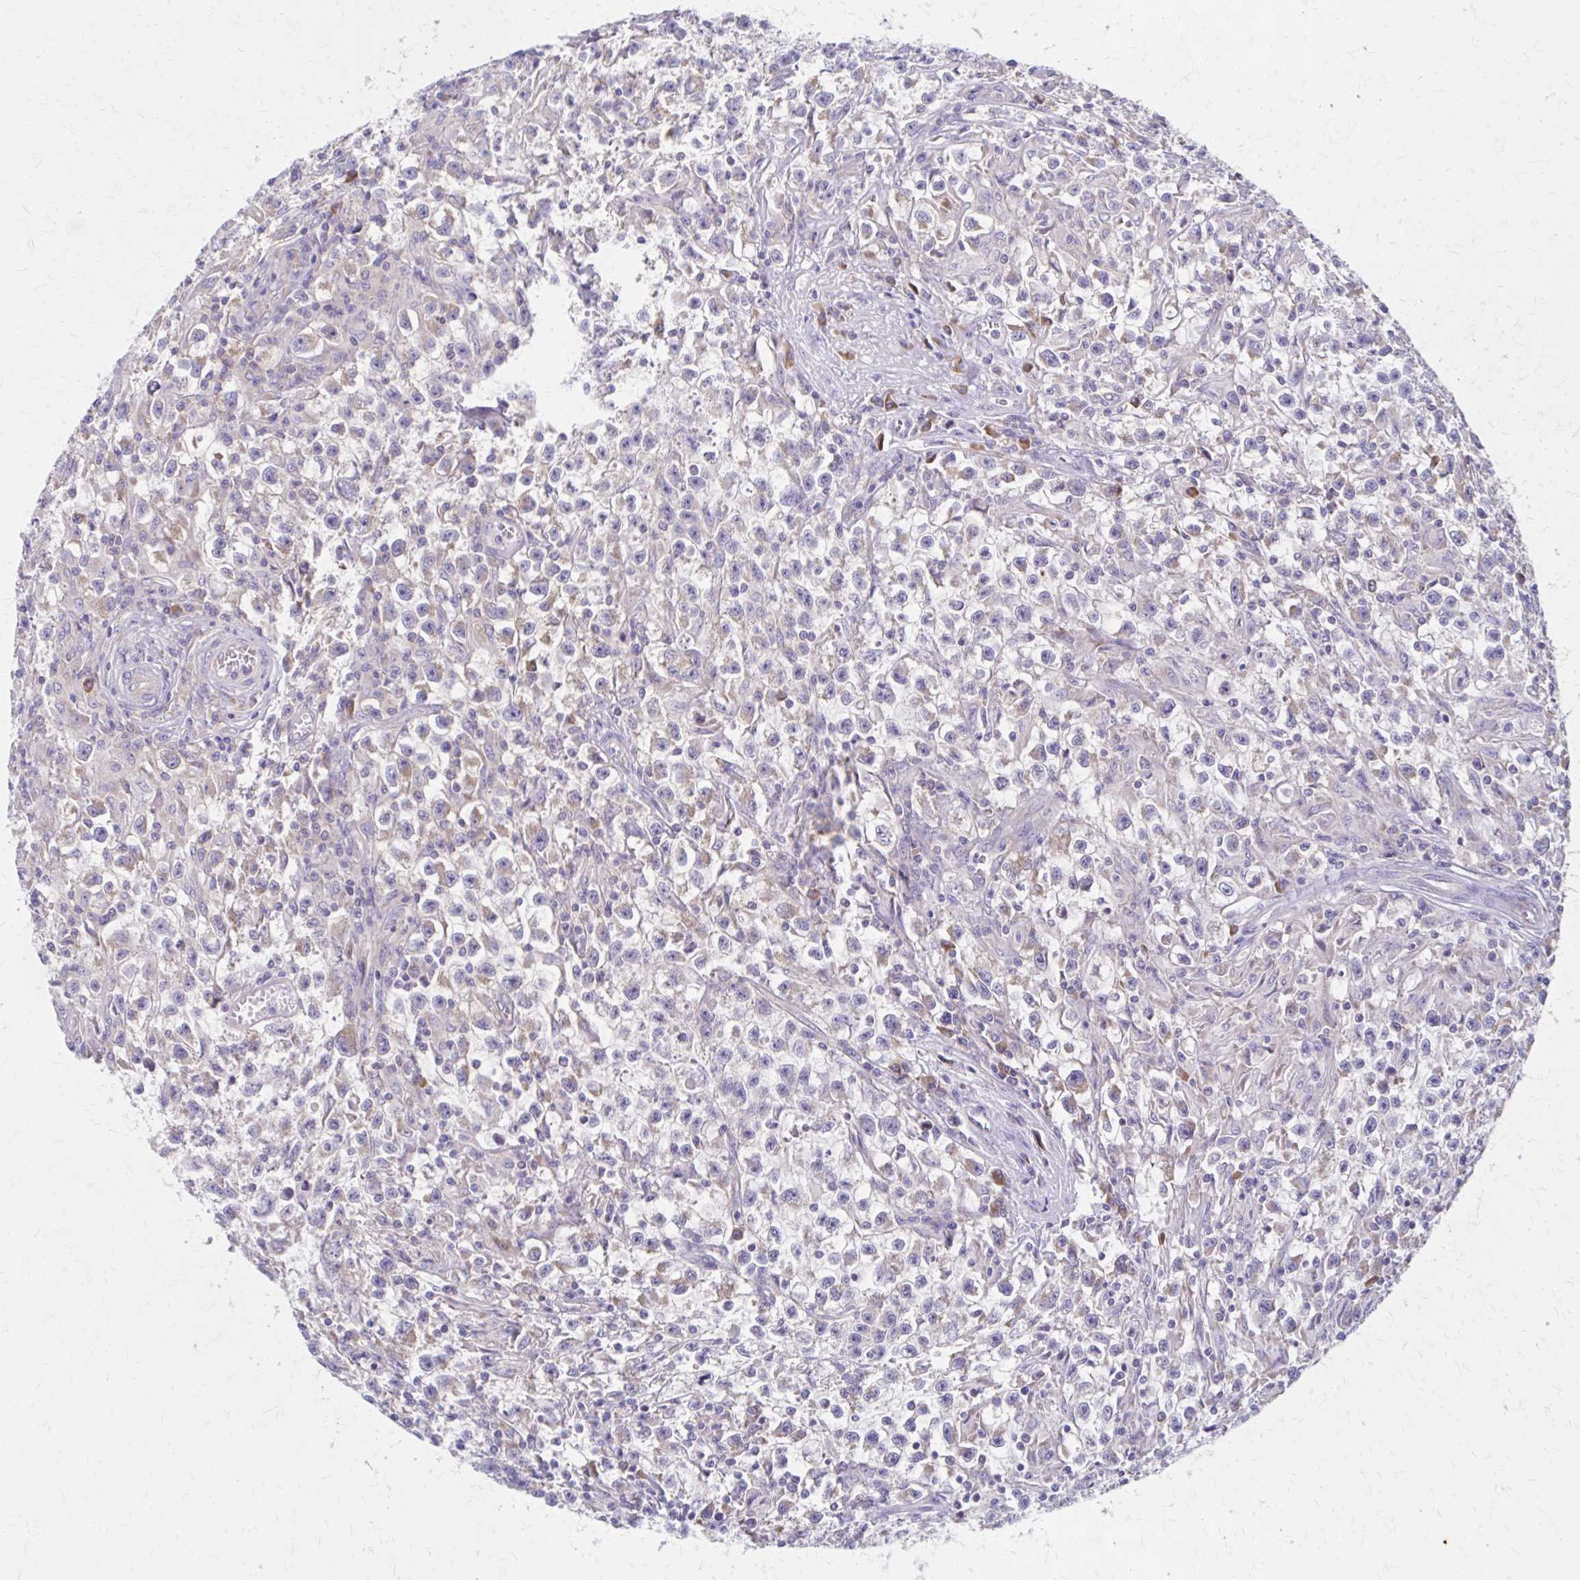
{"staining": {"intensity": "weak", "quantity": "<25%", "location": "cytoplasmic/membranous"}, "tissue": "testis cancer", "cell_type": "Tumor cells", "image_type": "cancer", "snomed": [{"axis": "morphology", "description": "Seminoma, NOS"}, {"axis": "topography", "description": "Testis"}], "caption": "The photomicrograph demonstrates no staining of tumor cells in testis cancer.", "gene": "RPL27A", "patient": {"sex": "male", "age": 31}}